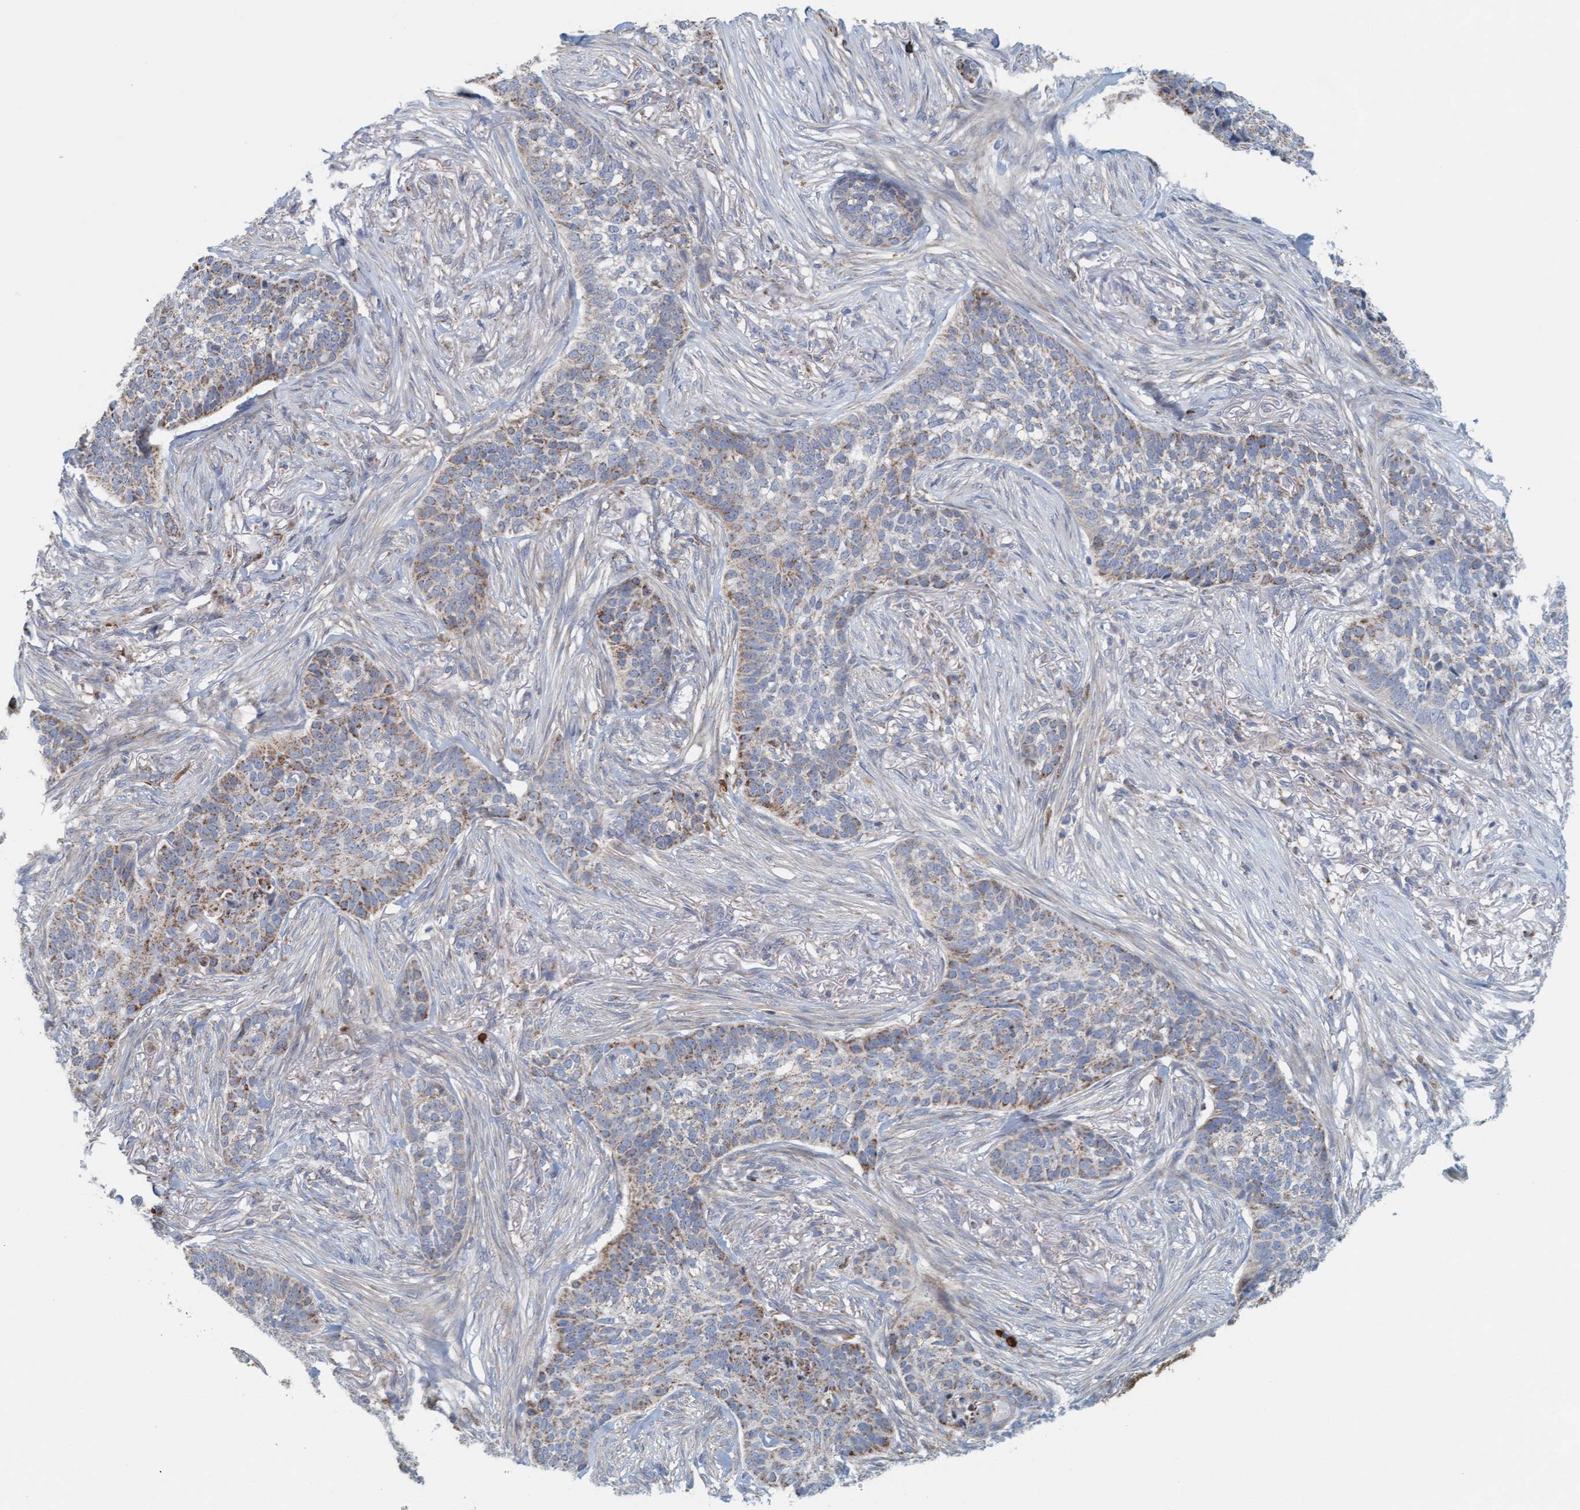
{"staining": {"intensity": "weak", "quantity": "25%-75%", "location": "cytoplasmic/membranous"}, "tissue": "skin cancer", "cell_type": "Tumor cells", "image_type": "cancer", "snomed": [{"axis": "morphology", "description": "Basal cell carcinoma"}, {"axis": "topography", "description": "Skin"}], "caption": "Skin cancer stained for a protein shows weak cytoplasmic/membranous positivity in tumor cells. (brown staining indicates protein expression, while blue staining denotes nuclei).", "gene": "B9D1", "patient": {"sex": "male", "age": 85}}